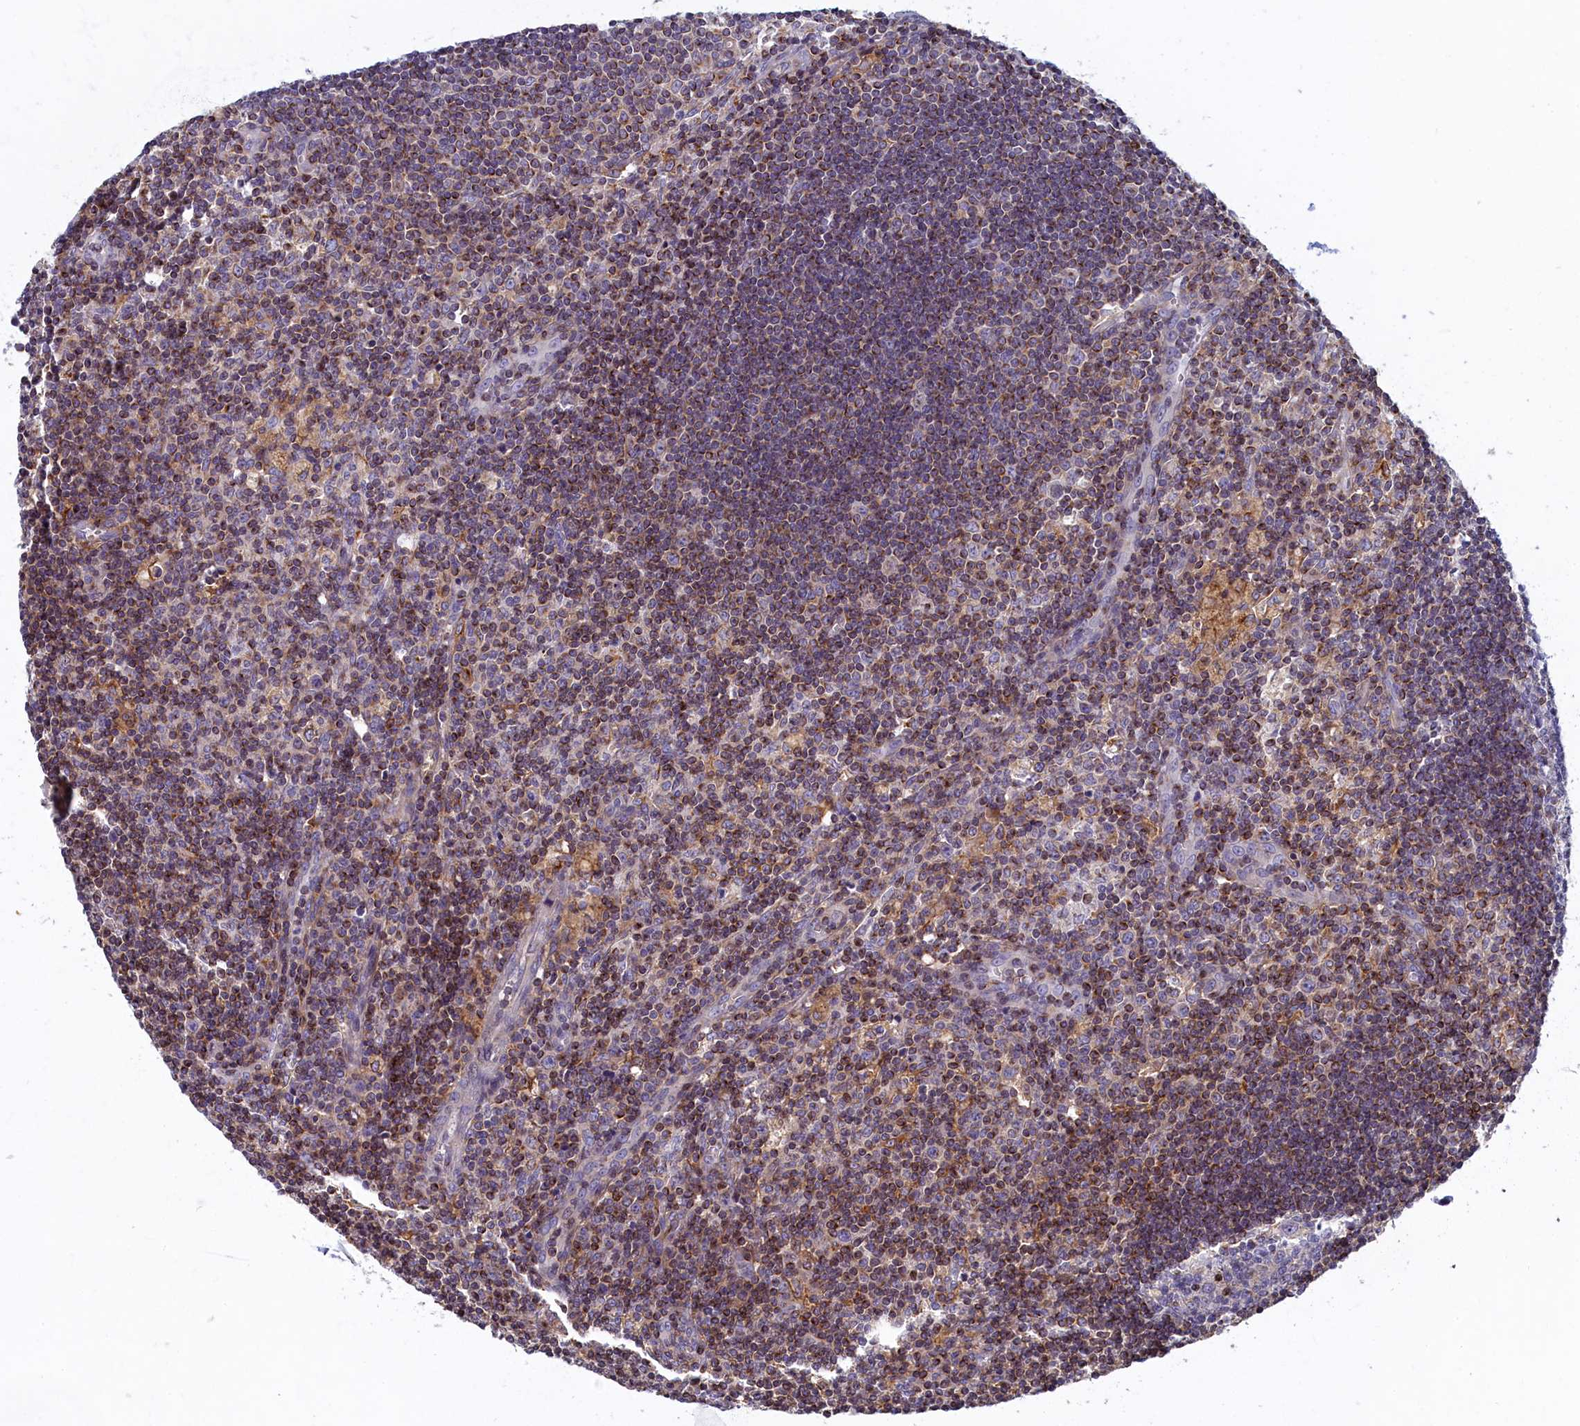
{"staining": {"intensity": "moderate", "quantity": "<25%", "location": "cytoplasmic/membranous"}, "tissue": "lymph node", "cell_type": "Germinal center cells", "image_type": "normal", "snomed": [{"axis": "morphology", "description": "Normal tissue, NOS"}, {"axis": "topography", "description": "Lymph node"}], "caption": "Immunohistochemical staining of normal lymph node reveals <25% levels of moderate cytoplasmic/membranous protein expression in approximately <25% of germinal center cells.", "gene": "NOL10", "patient": {"sex": "male", "age": 58}}